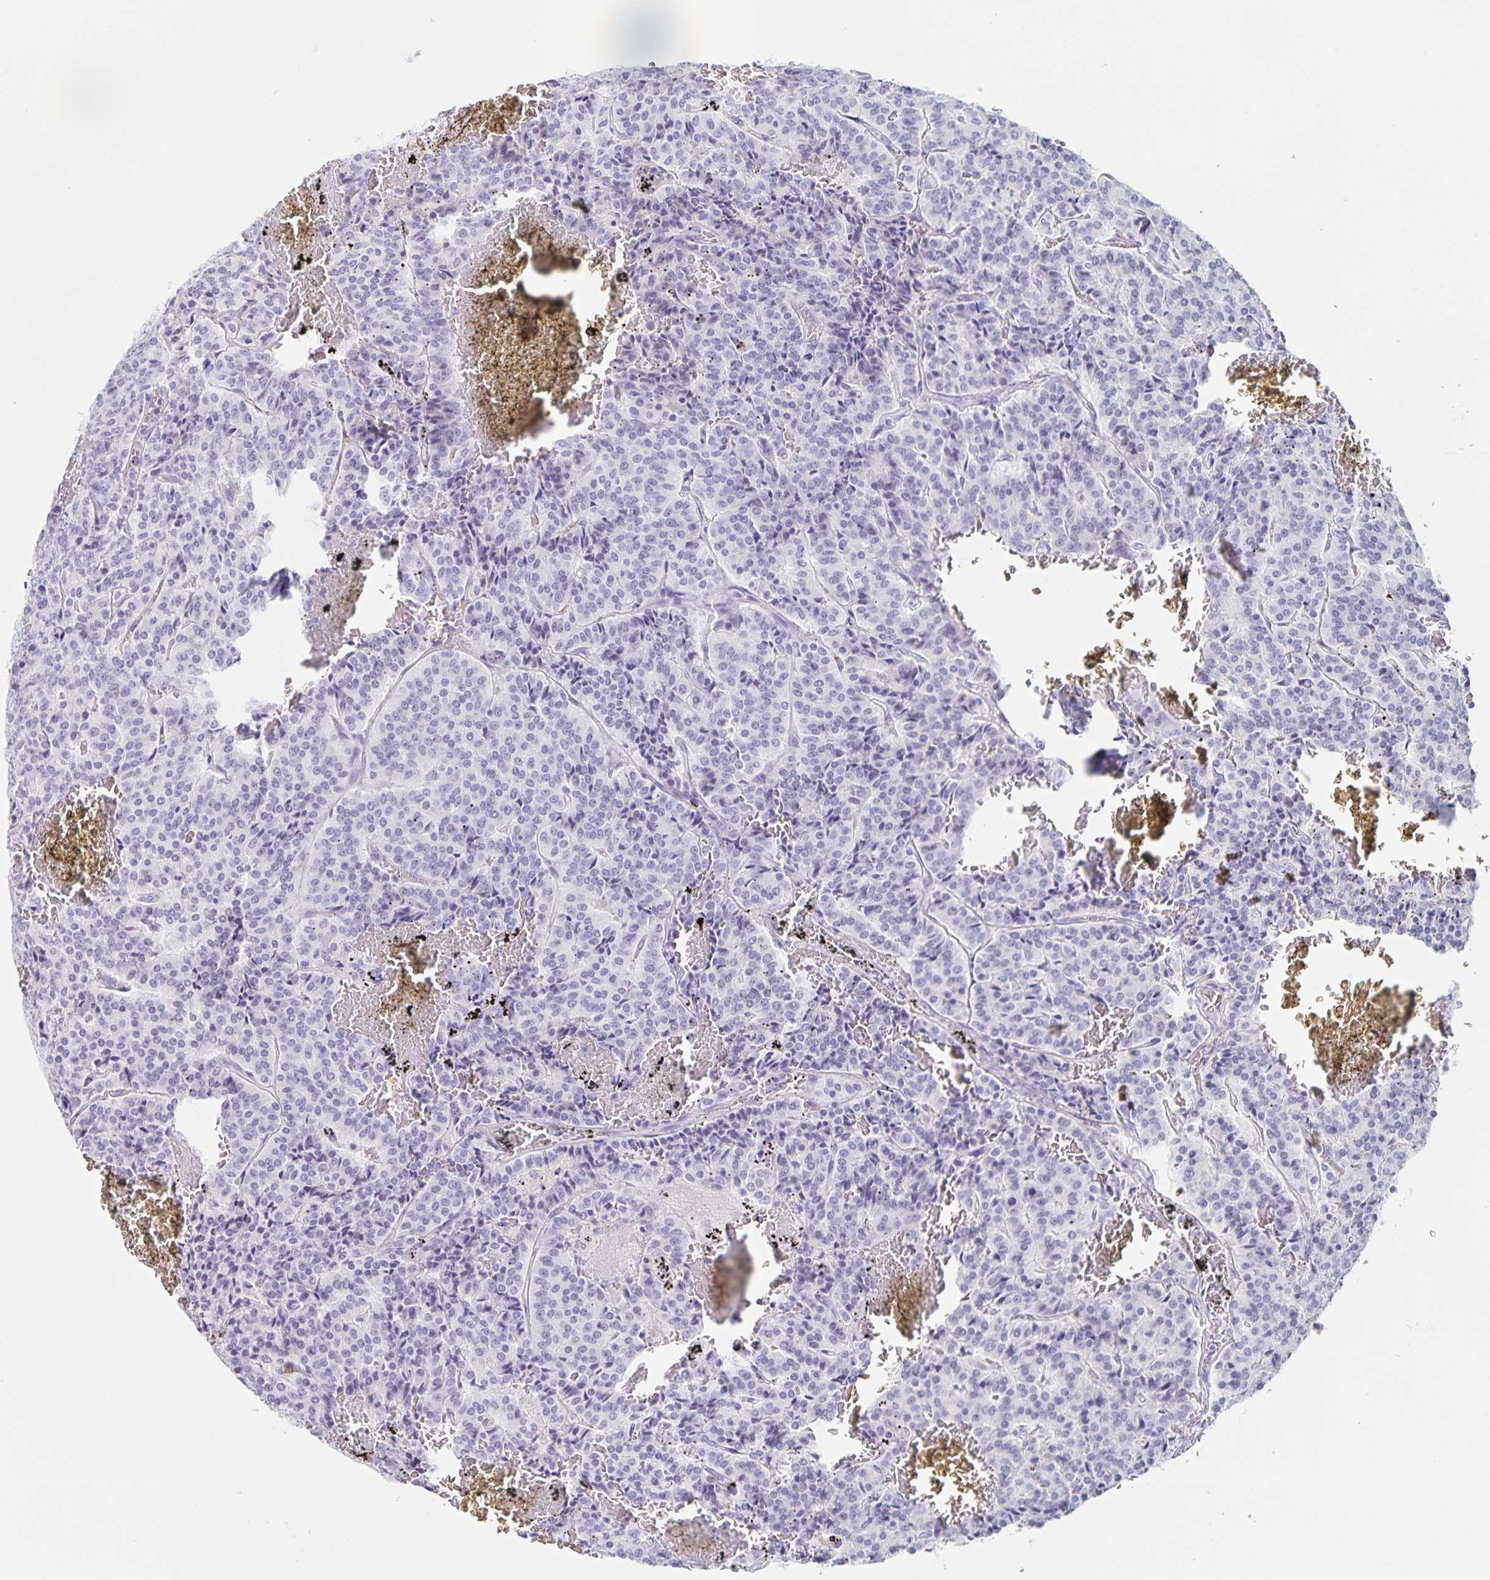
{"staining": {"intensity": "negative", "quantity": "none", "location": "none"}, "tissue": "carcinoid", "cell_type": "Tumor cells", "image_type": "cancer", "snomed": [{"axis": "morphology", "description": "Carcinoid, malignant, NOS"}, {"axis": "topography", "description": "Lung"}], "caption": "Protein analysis of malignant carcinoid exhibits no significant positivity in tumor cells.", "gene": "LCE6A", "patient": {"sex": "male", "age": 70}}